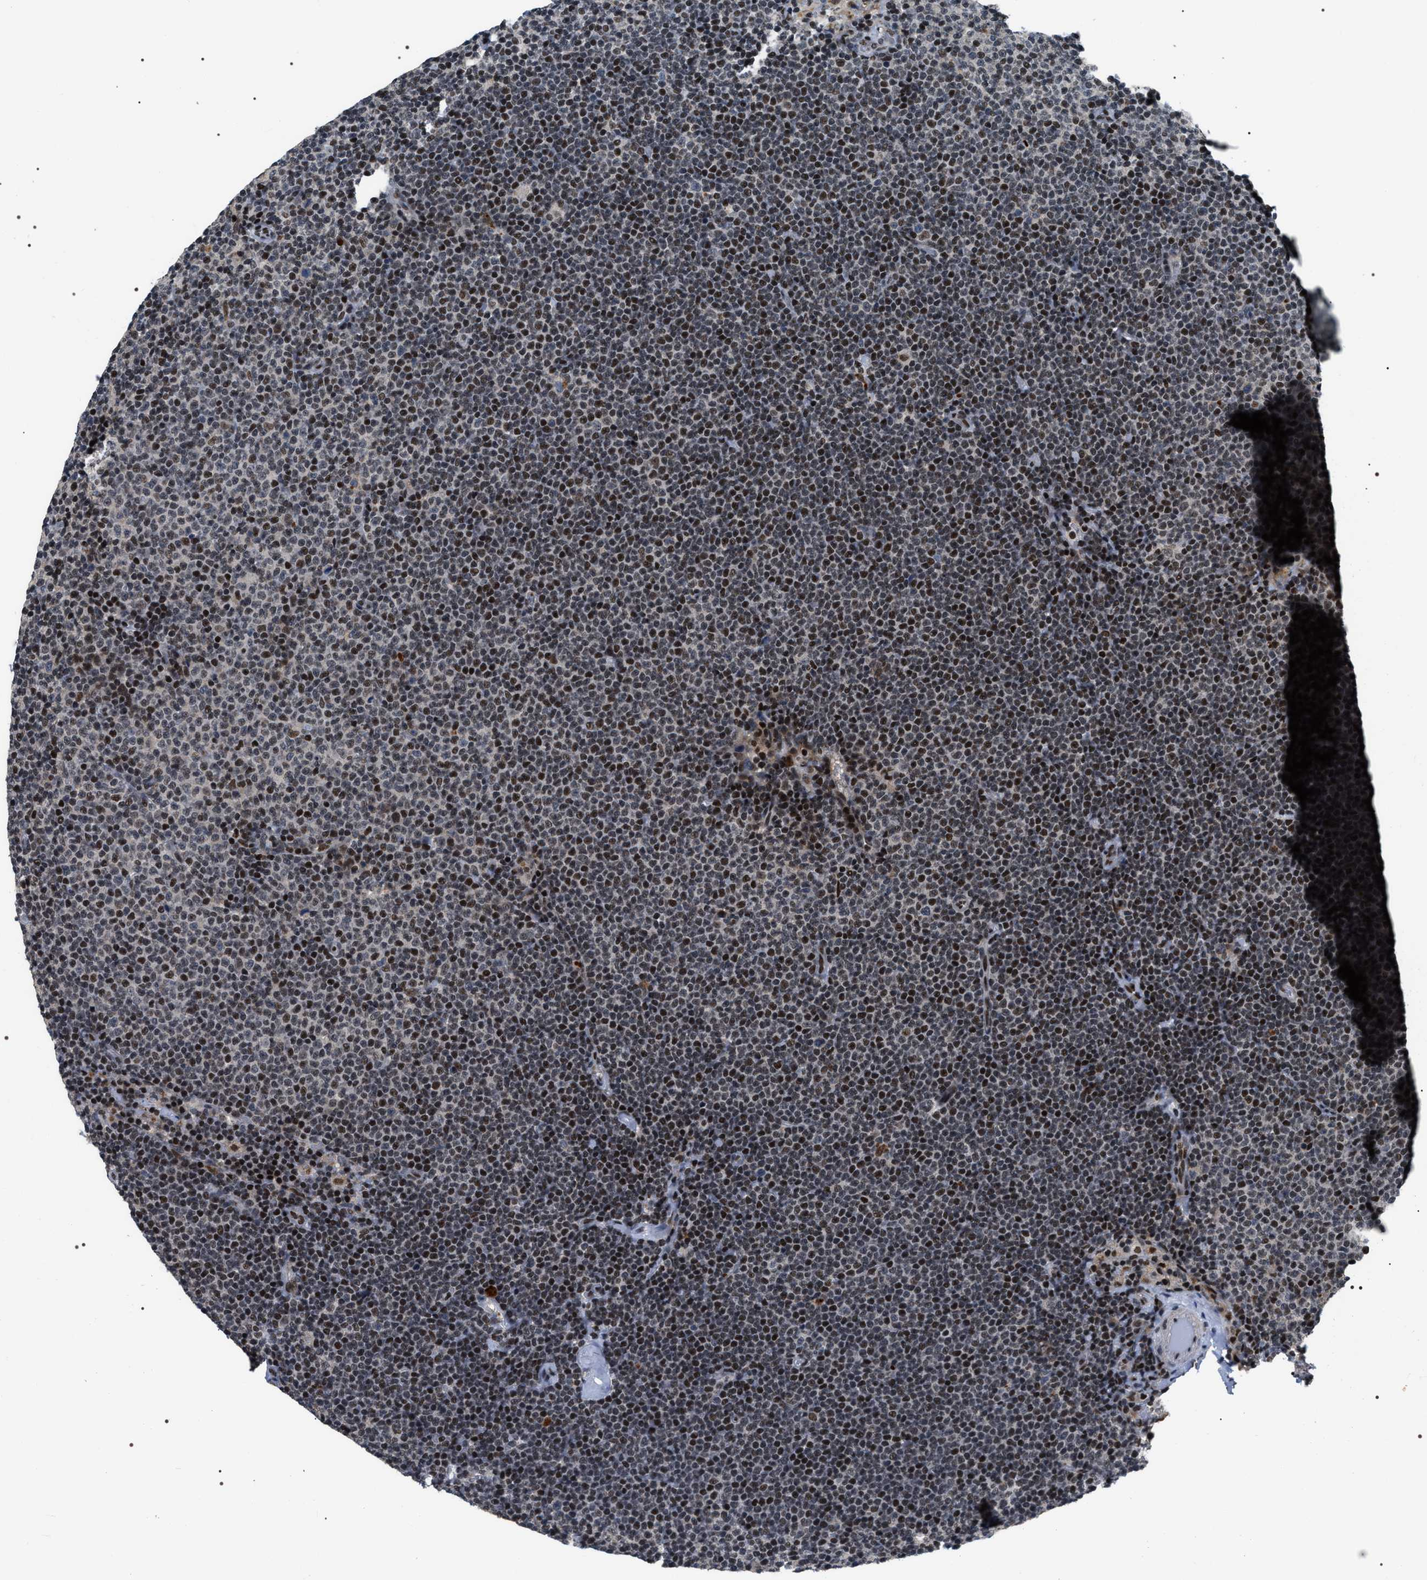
{"staining": {"intensity": "strong", "quantity": "25%-75%", "location": "nuclear"}, "tissue": "lymphoma", "cell_type": "Tumor cells", "image_type": "cancer", "snomed": [{"axis": "morphology", "description": "Malignant lymphoma, non-Hodgkin's type, Low grade"}, {"axis": "topography", "description": "Lymph node"}], "caption": "Immunohistochemical staining of human low-grade malignant lymphoma, non-Hodgkin's type shows strong nuclear protein expression in approximately 25%-75% of tumor cells.", "gene": "C7orf25", "patient": {"sex": "female", "age": 53}}